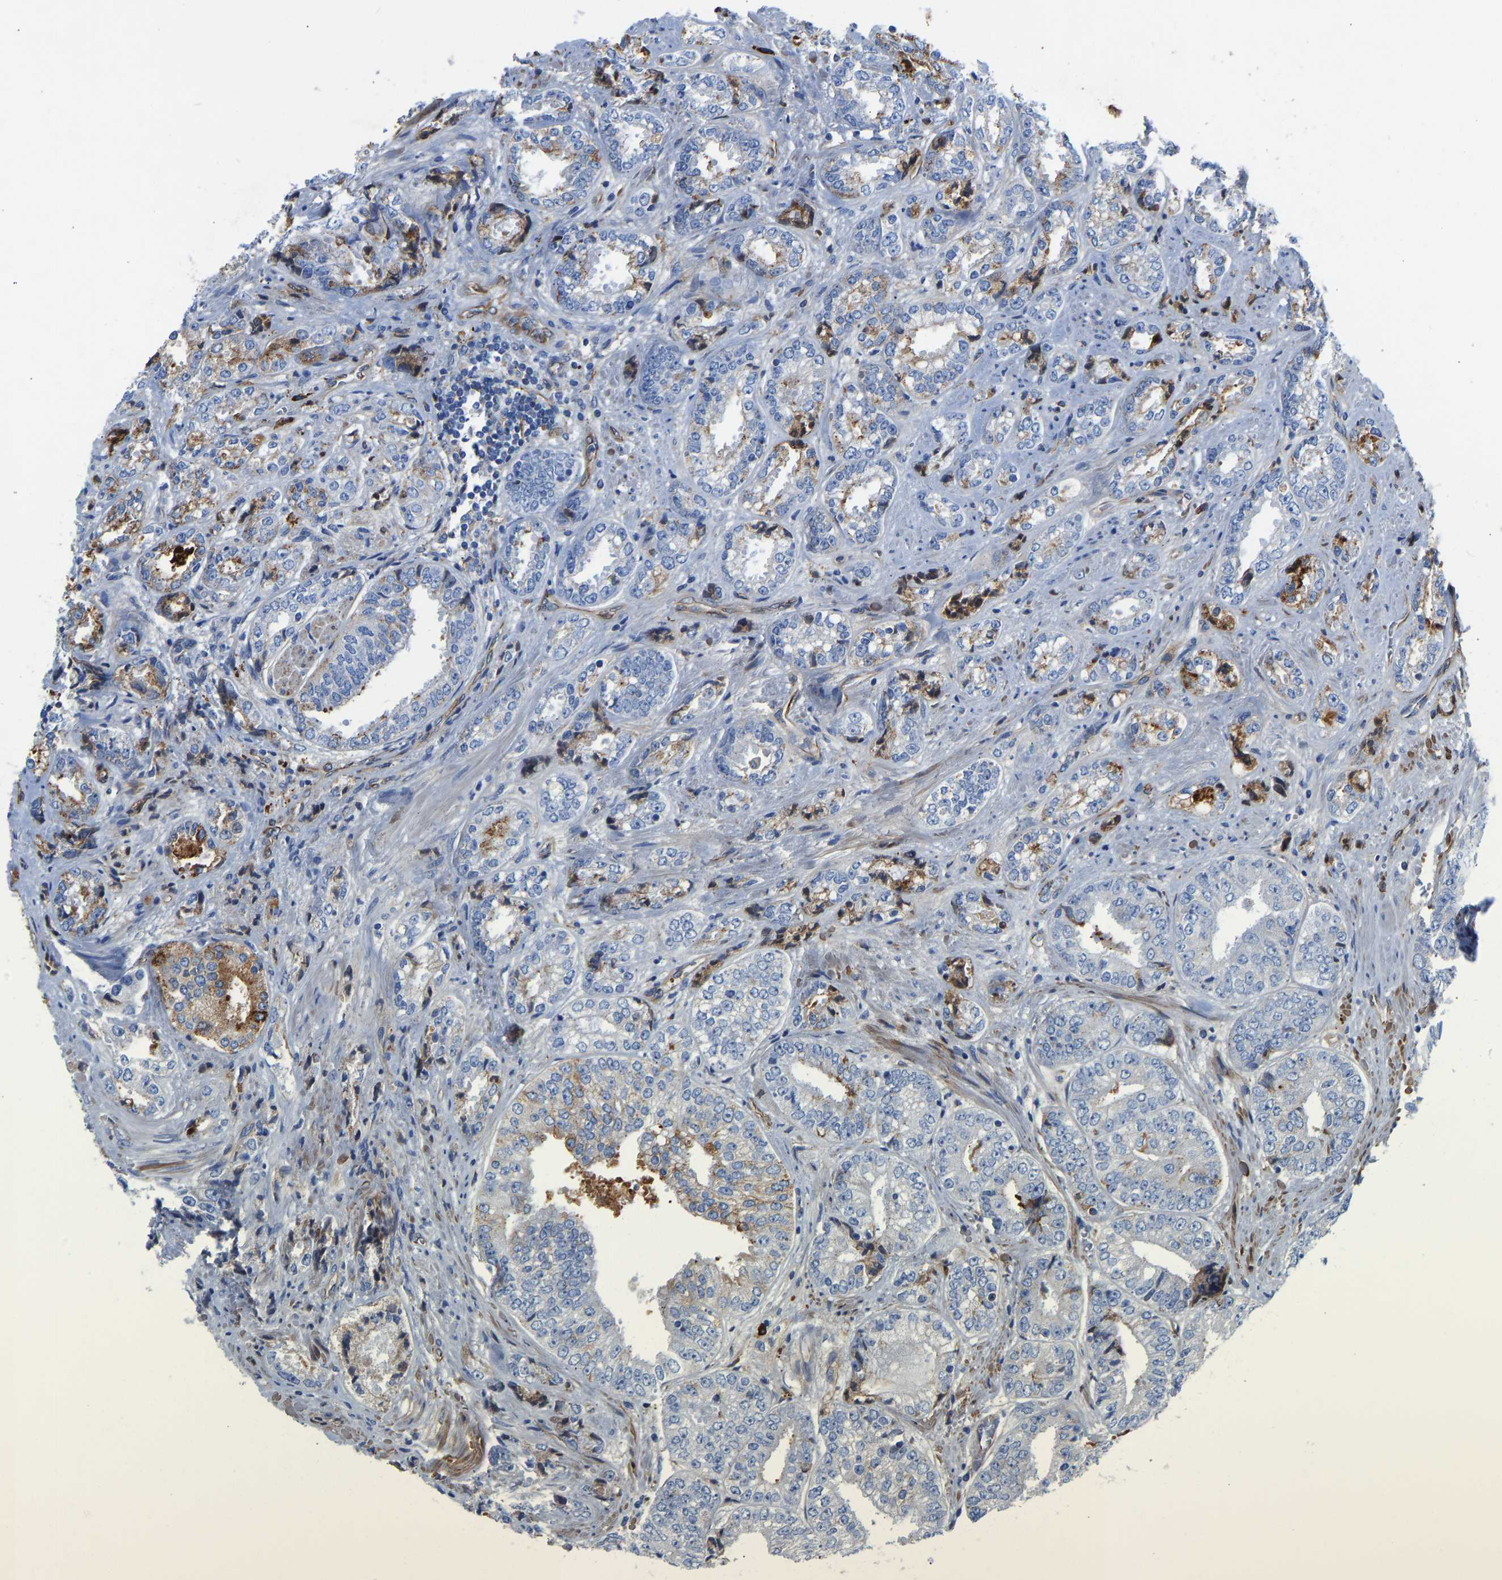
{"staining": {"intensity": "moderate", "quantity": "<25%", "location": "cytoplasmic/membranous"}, "tissue": "prostate cancer", "cell_type": "Tumor cells", "image_type": "cancer", "snomed": [{"axis": "morphology", "description": "Adenocarcinoma, High grade"}, {"axis": "topography", "description": "Prostate"}], "caption": "Approximately <25% of tumor cells in high-grade adenocarcinoma (prostate) demonstrate moderate cytoplasmic/membranous protein expression as visualized by brown immunohistochemical staining.", "gene": "HSPG2", "patient": {"sex": "male", "age": 61}}